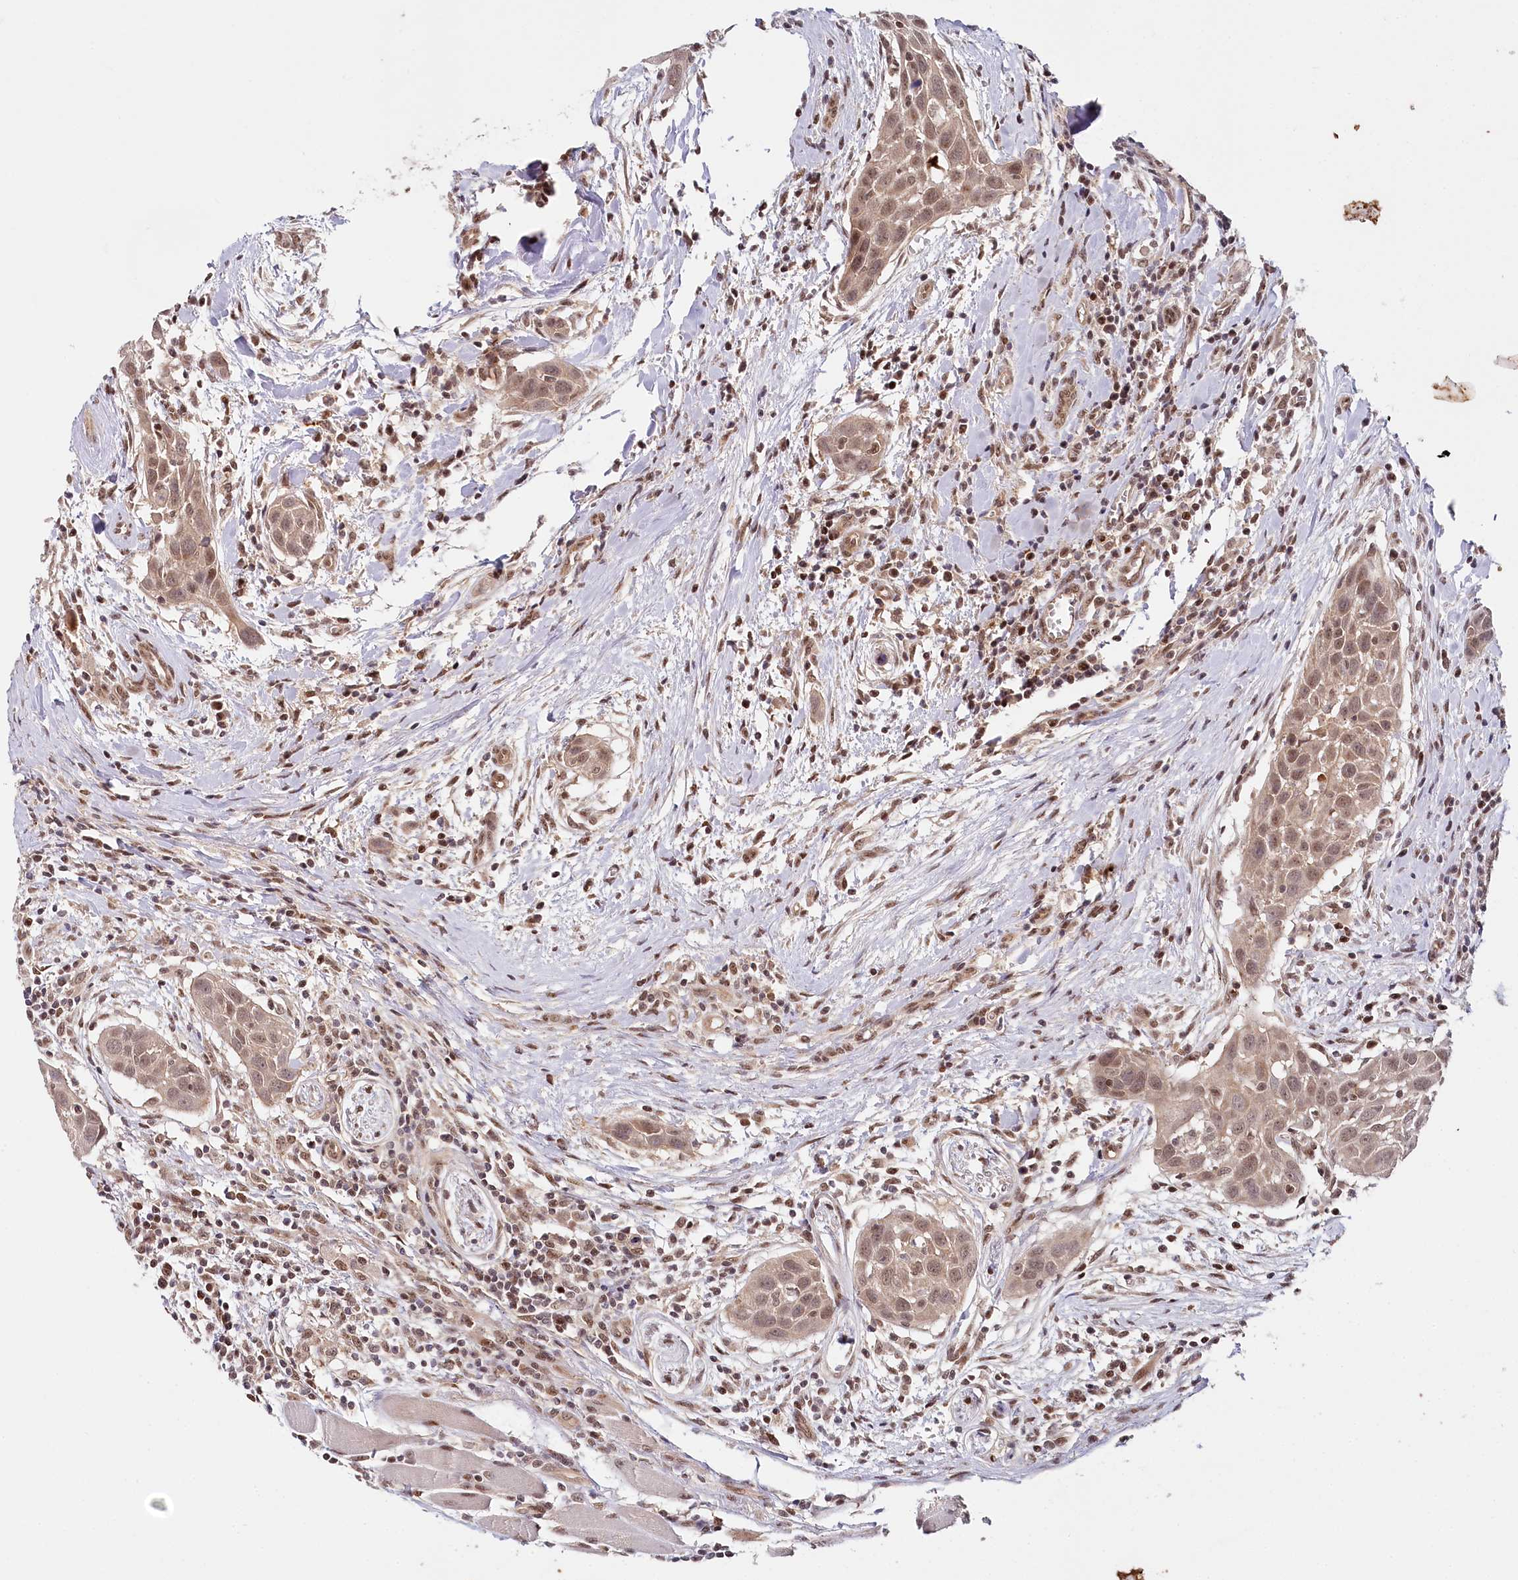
{"staining": {"intensity": "moderate", "quantity": ">75%", "location": "cytoplasmic/membranous,nuclear"}, "tissue": "head and neck cancer", "cell_type": "Tumor cells", "image_type": "cancer", "snomed": [{"axis": "morphology", "description": "Squamous cell carcinoma, NOS"}, {"axis": "topography", "description": "Oral tissue"}, {"axis": "topography", "description": "Head-Neck"}], "caption": "This micrograph shows head and neck squamous cell carcinoma stained with immunohistochemistry (IHC) to label a protein in brown. The cytoplasmic/membranous and nuclear of tumor cells show moderate positivity for the protein. Nuclei are counter-stained blue.", "gene": "CCDC65", "patient": {"sex": "female", "age": 50}}